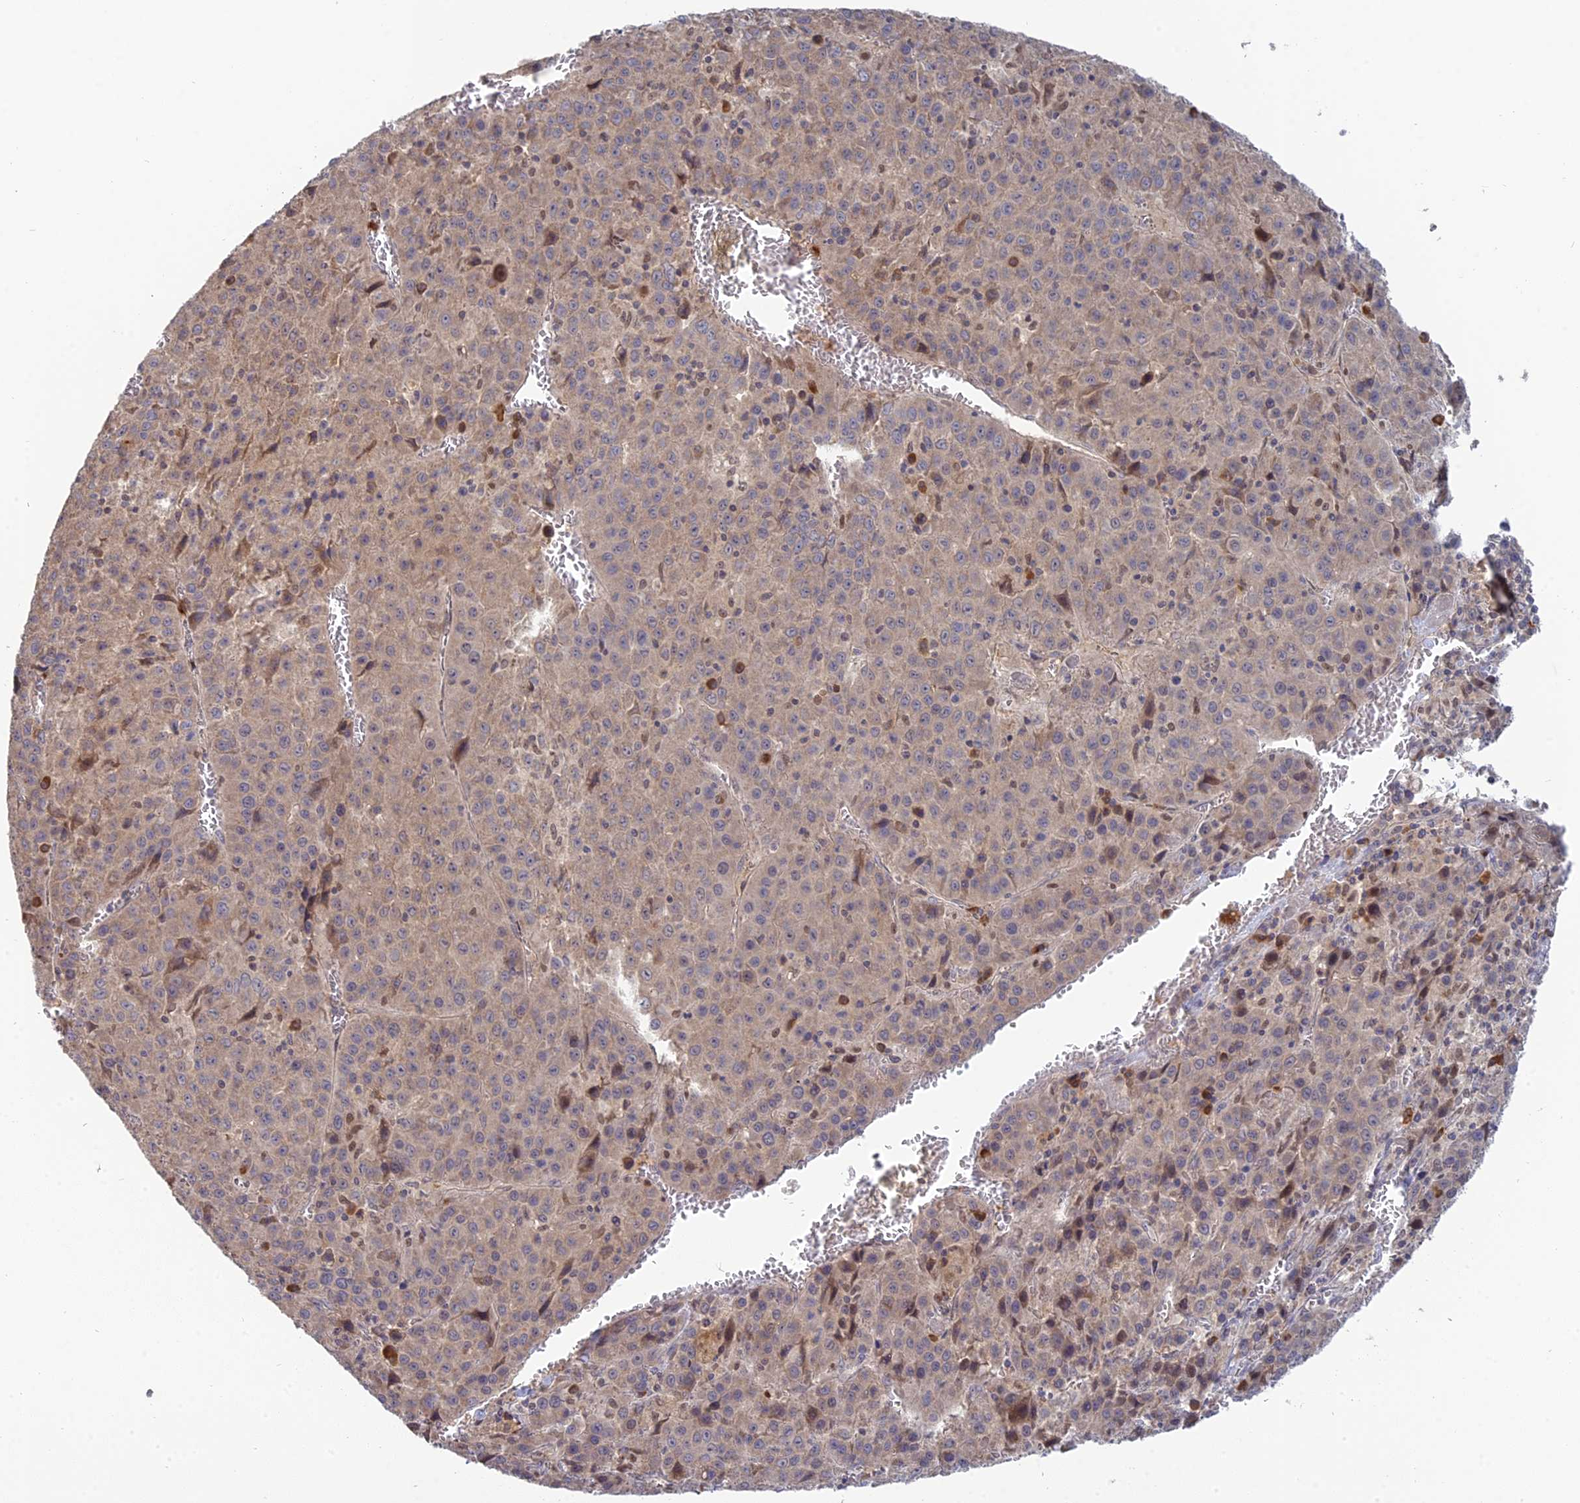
{"staining": {"intensity": "weak", "quantity": "25%-75%", "location": "cytoplasmic/membranous"}, "tissue": "liver cancer", "cell_type": "Tumor cells", "image_type": "cancer", "snomed": [{"axis": "morphology", "description": "Carcinoma, Hepatocellular, NOS"}, {"axis": "topography", "description": "Liver"}], "caption": "This is an image of IHC staining of liver hepatocellular carcinoma, which shows weak expression in the cytoplasmic/membranous of tumor cells.", "gene": "TMEM208", "patient": {"sex": "female", "age": 53}}